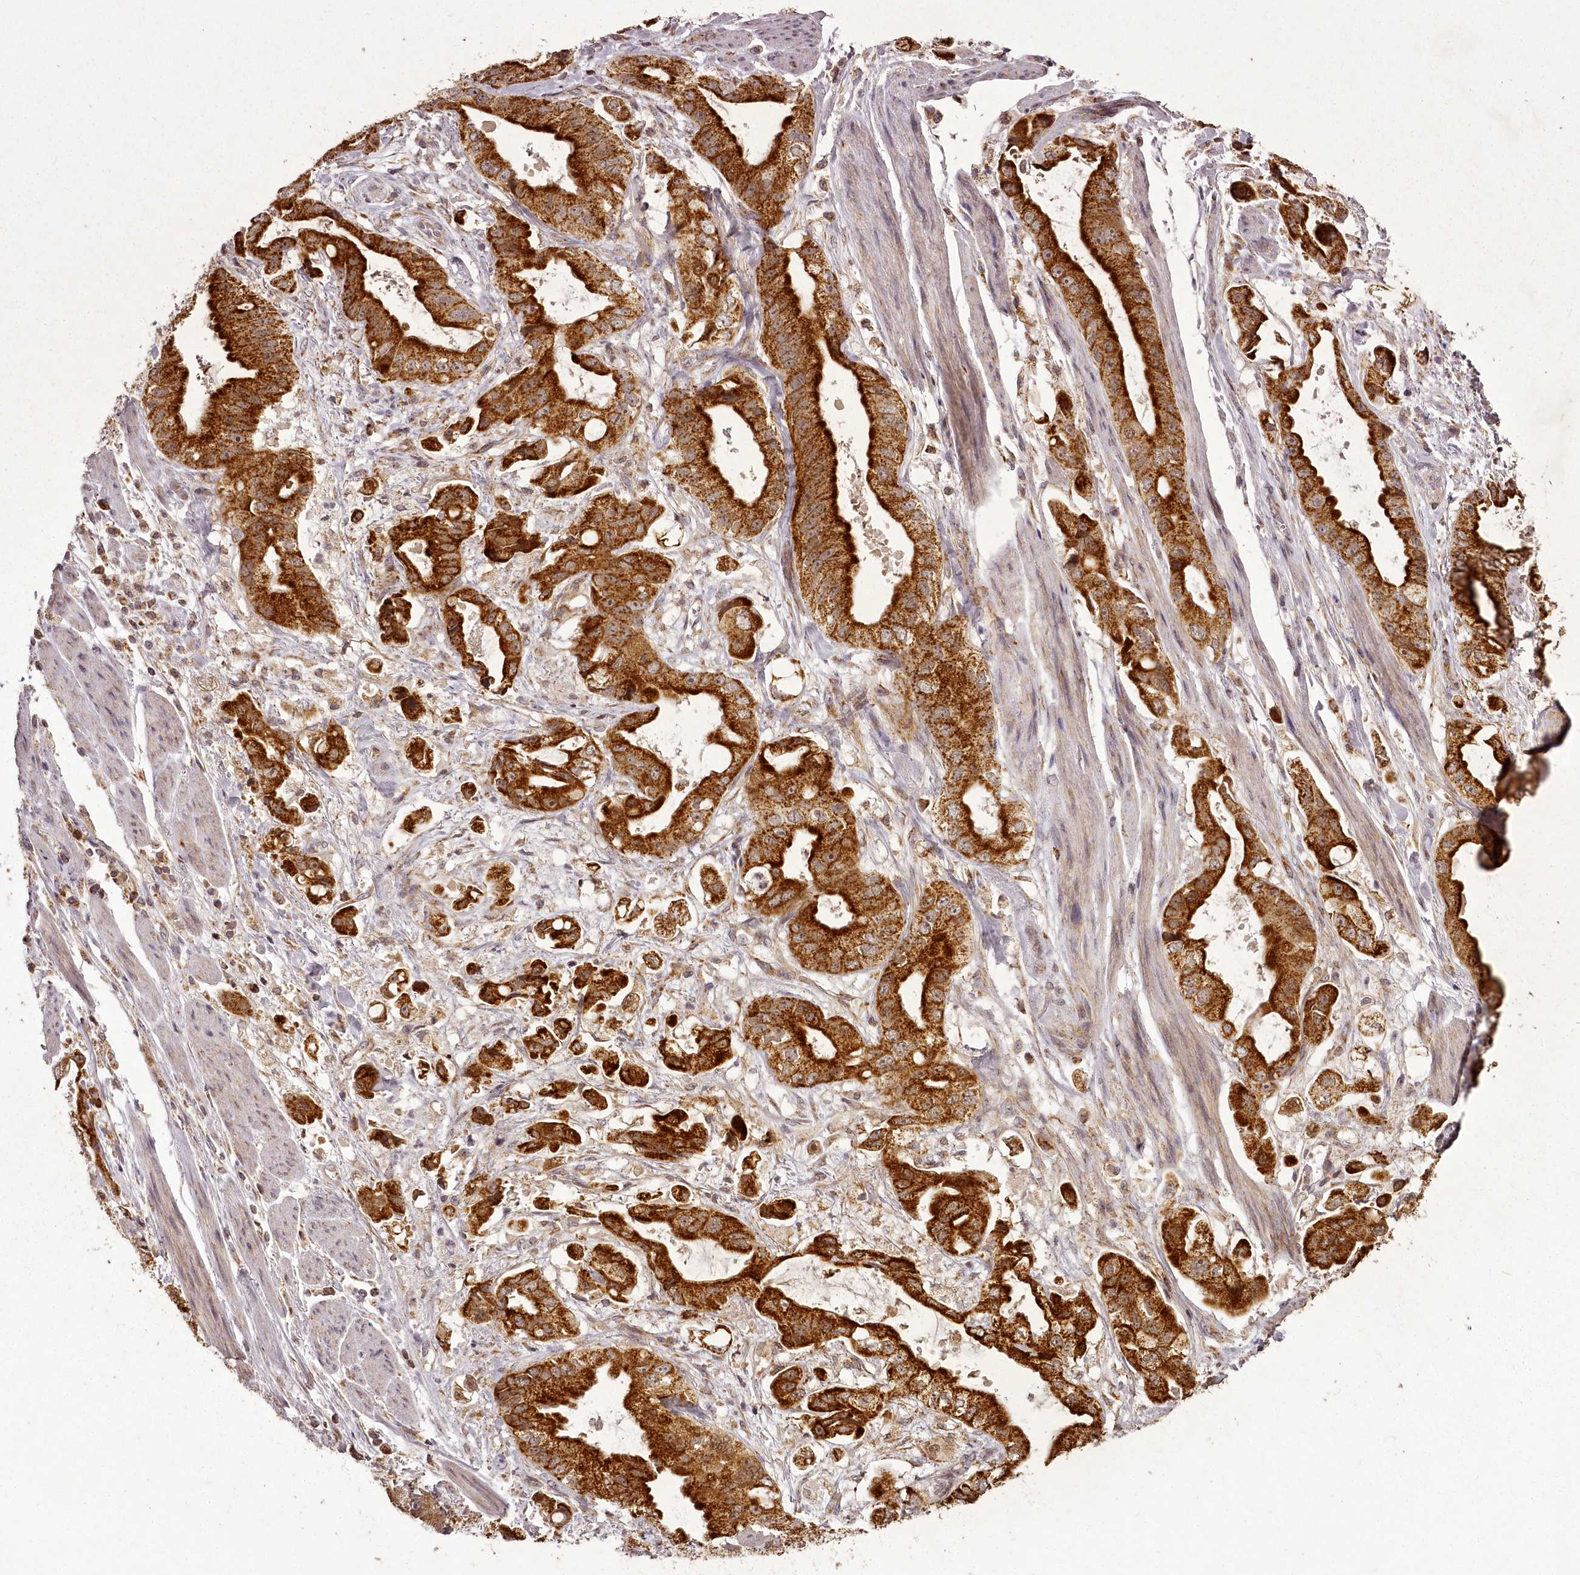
{"staining": {"intensity": "strong", "quantity": ">75%", "location": "cytoplasmic/membranous"}, "tissue": "stomach cancer", "cell_type": "Tumor cells", "image_type": "cancer", "snomed": [{"axis": "morphology", "description": "Adenocarcinoma, NOS"}, {"axis": "topography", "description": "Stomach"}], "caption": "DAB (3,3'-diaminobenzidine) immunohistochemical staining of stomach adenocarcinoma displays strong cytoplasmic/membranous protein expression in approximately >75% of tumor cells.", "gene": "CHCHD2", "patient": {"sex": "male", "age": 62}}